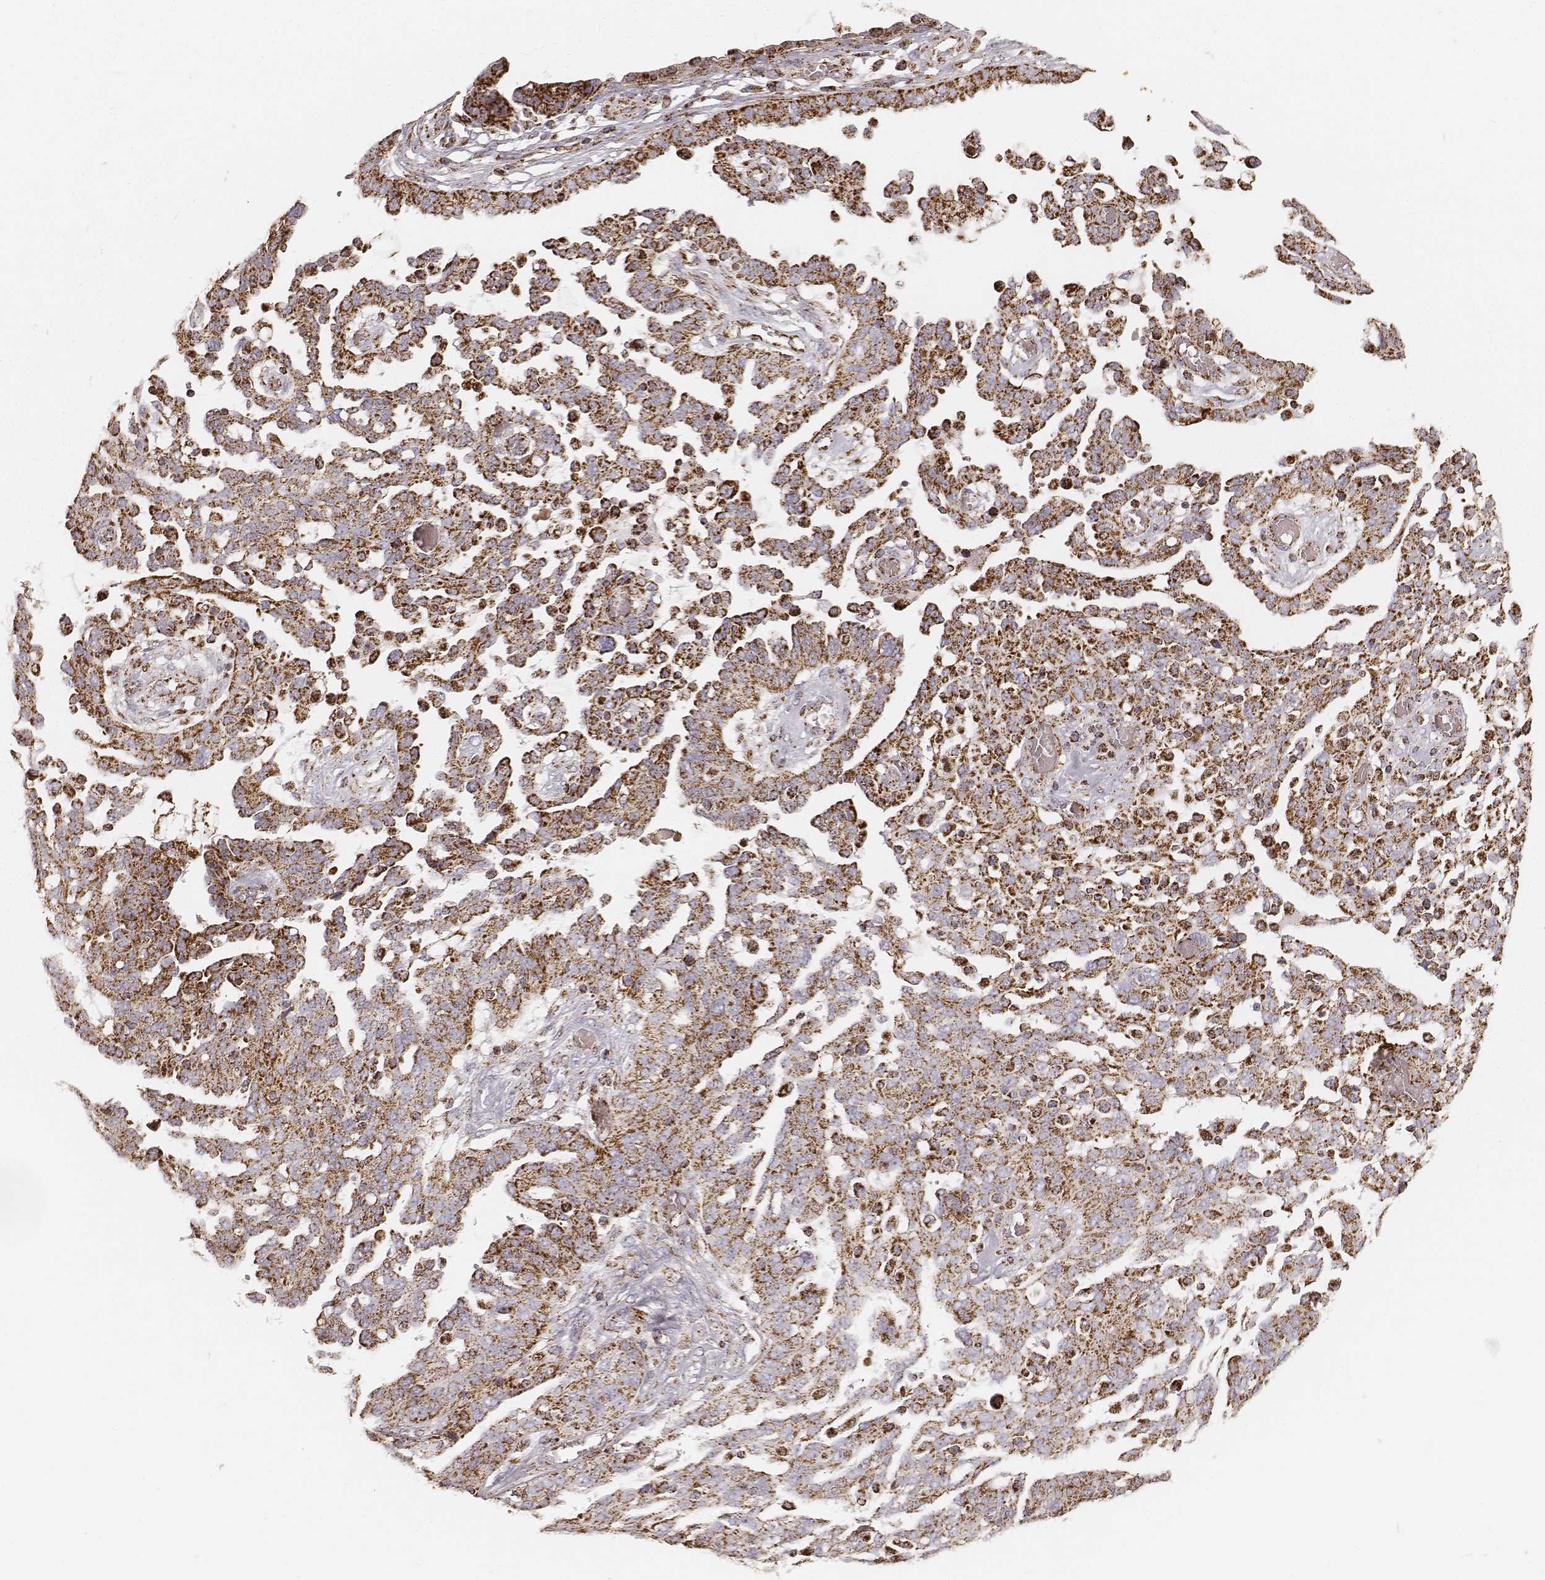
{"staining": {"intensity": "strong", "quantity": ">75%", "location": "cytoplasmic/membranous"}, "tissue": "ovarian cancer", "cell_type": "Tumor cells", "image_type": "cancer", "snomed": [{"axis": "morphology", "description": "Cystadenocarcinoma, serous, NOS"}, {"axis": "topography", "description": "Ovary"}], "caption": "The photomicrograph displays a brown stain indicating the presence of a protein in the cytoplasmic/membranous of tumor cells in serous cystadenocarcinoma (ovarian). (DAB = brown stain, brightfield microscopy at high magnification).", "gene": "CS", "patient": {"sex": "female", "age": 67}}